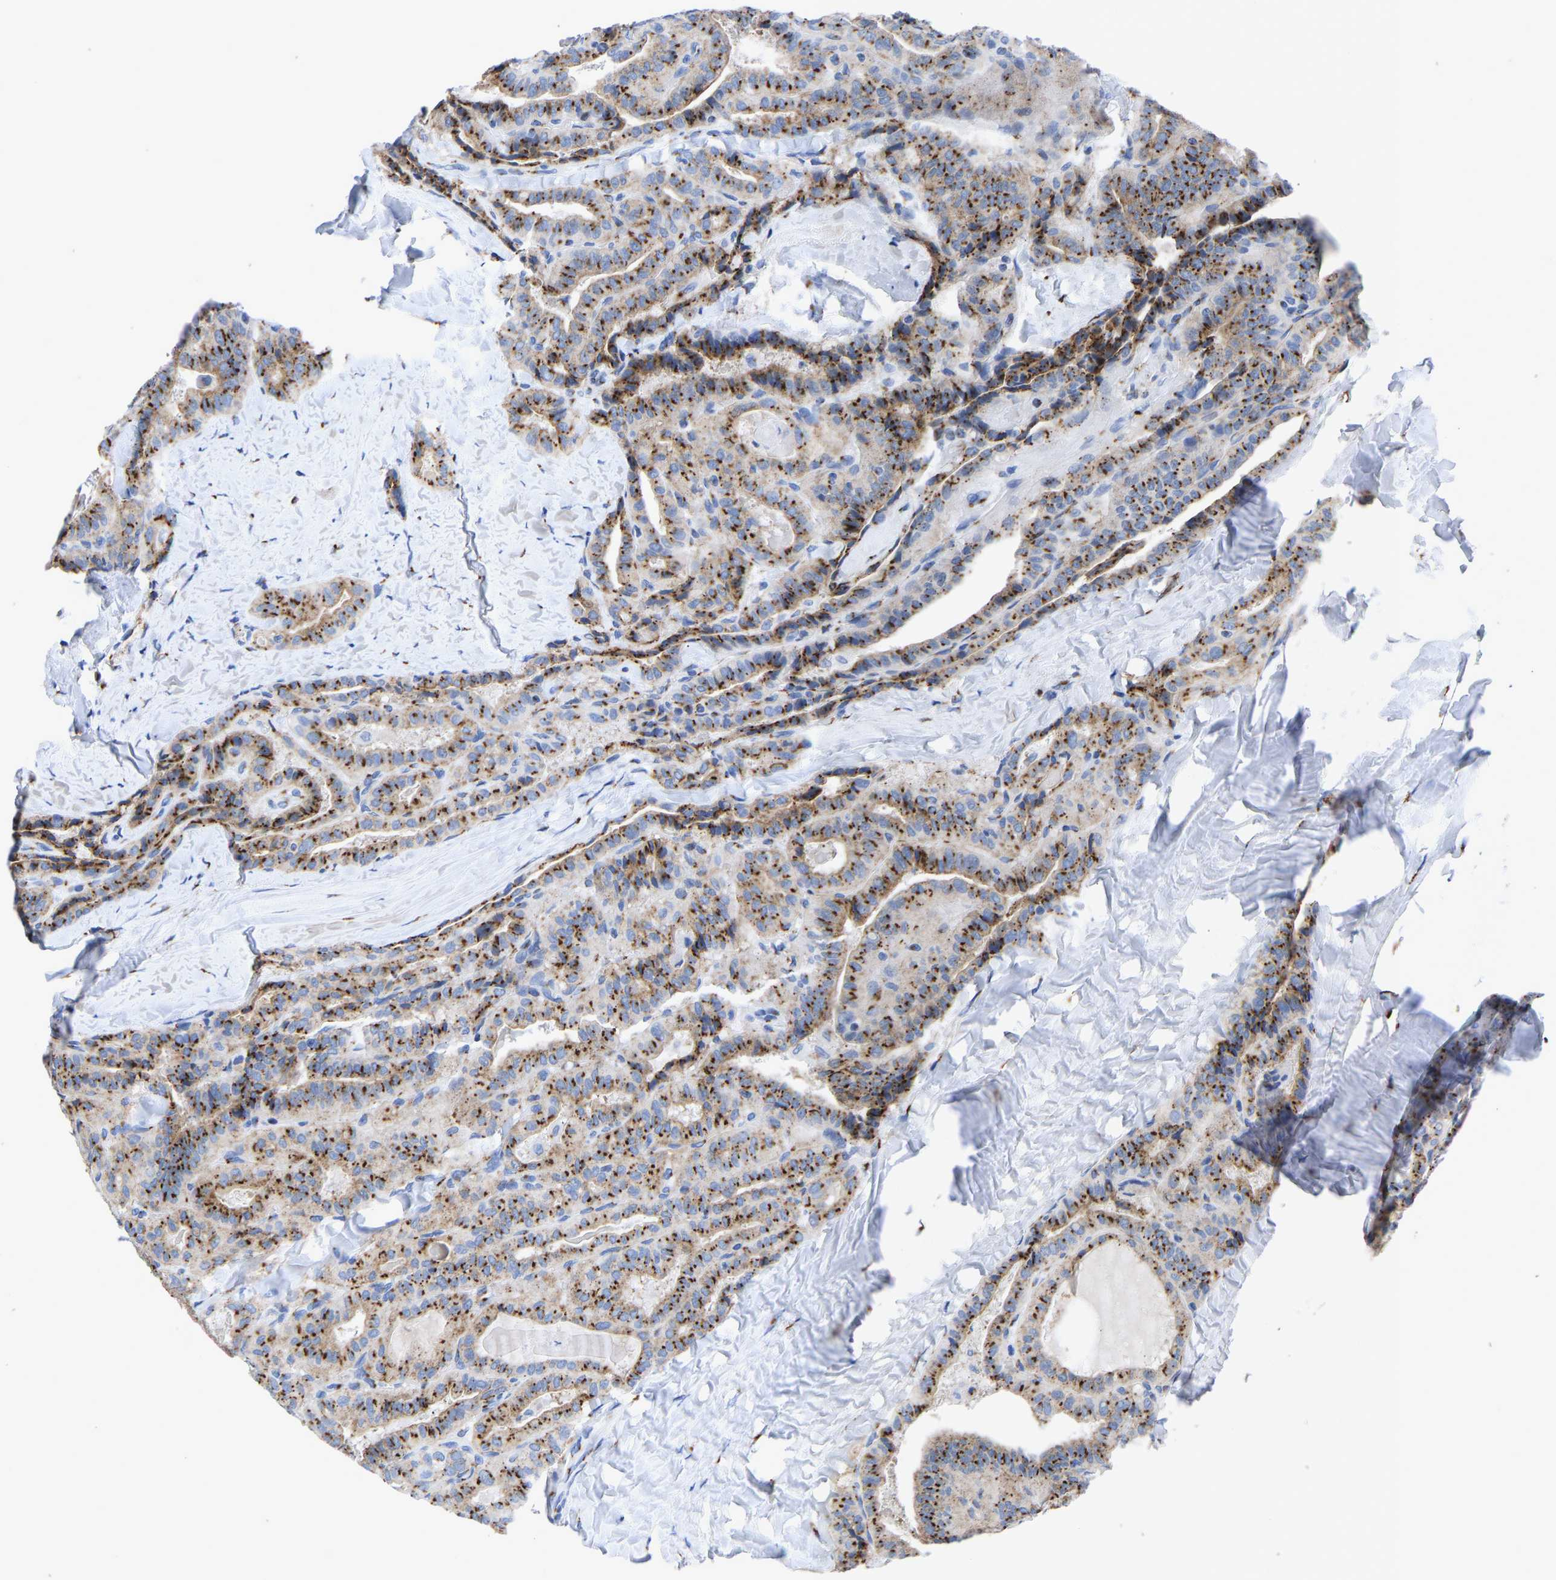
{"staining": {"intensity": "strong", "quantity": ">75%", "location": "cytoplasmic/membranous"}, "tissue": "thyroid cancer", "cell_type": "Tumor cells", "image_type": "cancer", "snomed": [{"axis": "morphology", "description": "Papillary adenocarcinoma, NOS"}, {"axis": "topography", "description": "Thyroid gland"}], "caption": "Immunohistochemistry photomicrograph of human thyroid cancer stained for a protein (brown), which demonstrates high levels of strong cytoplasmic/membranous staining in approximately >75% of tumor cells.", "gene": "TMEM87A", "patient": {"sex": "male", "age": 77}}